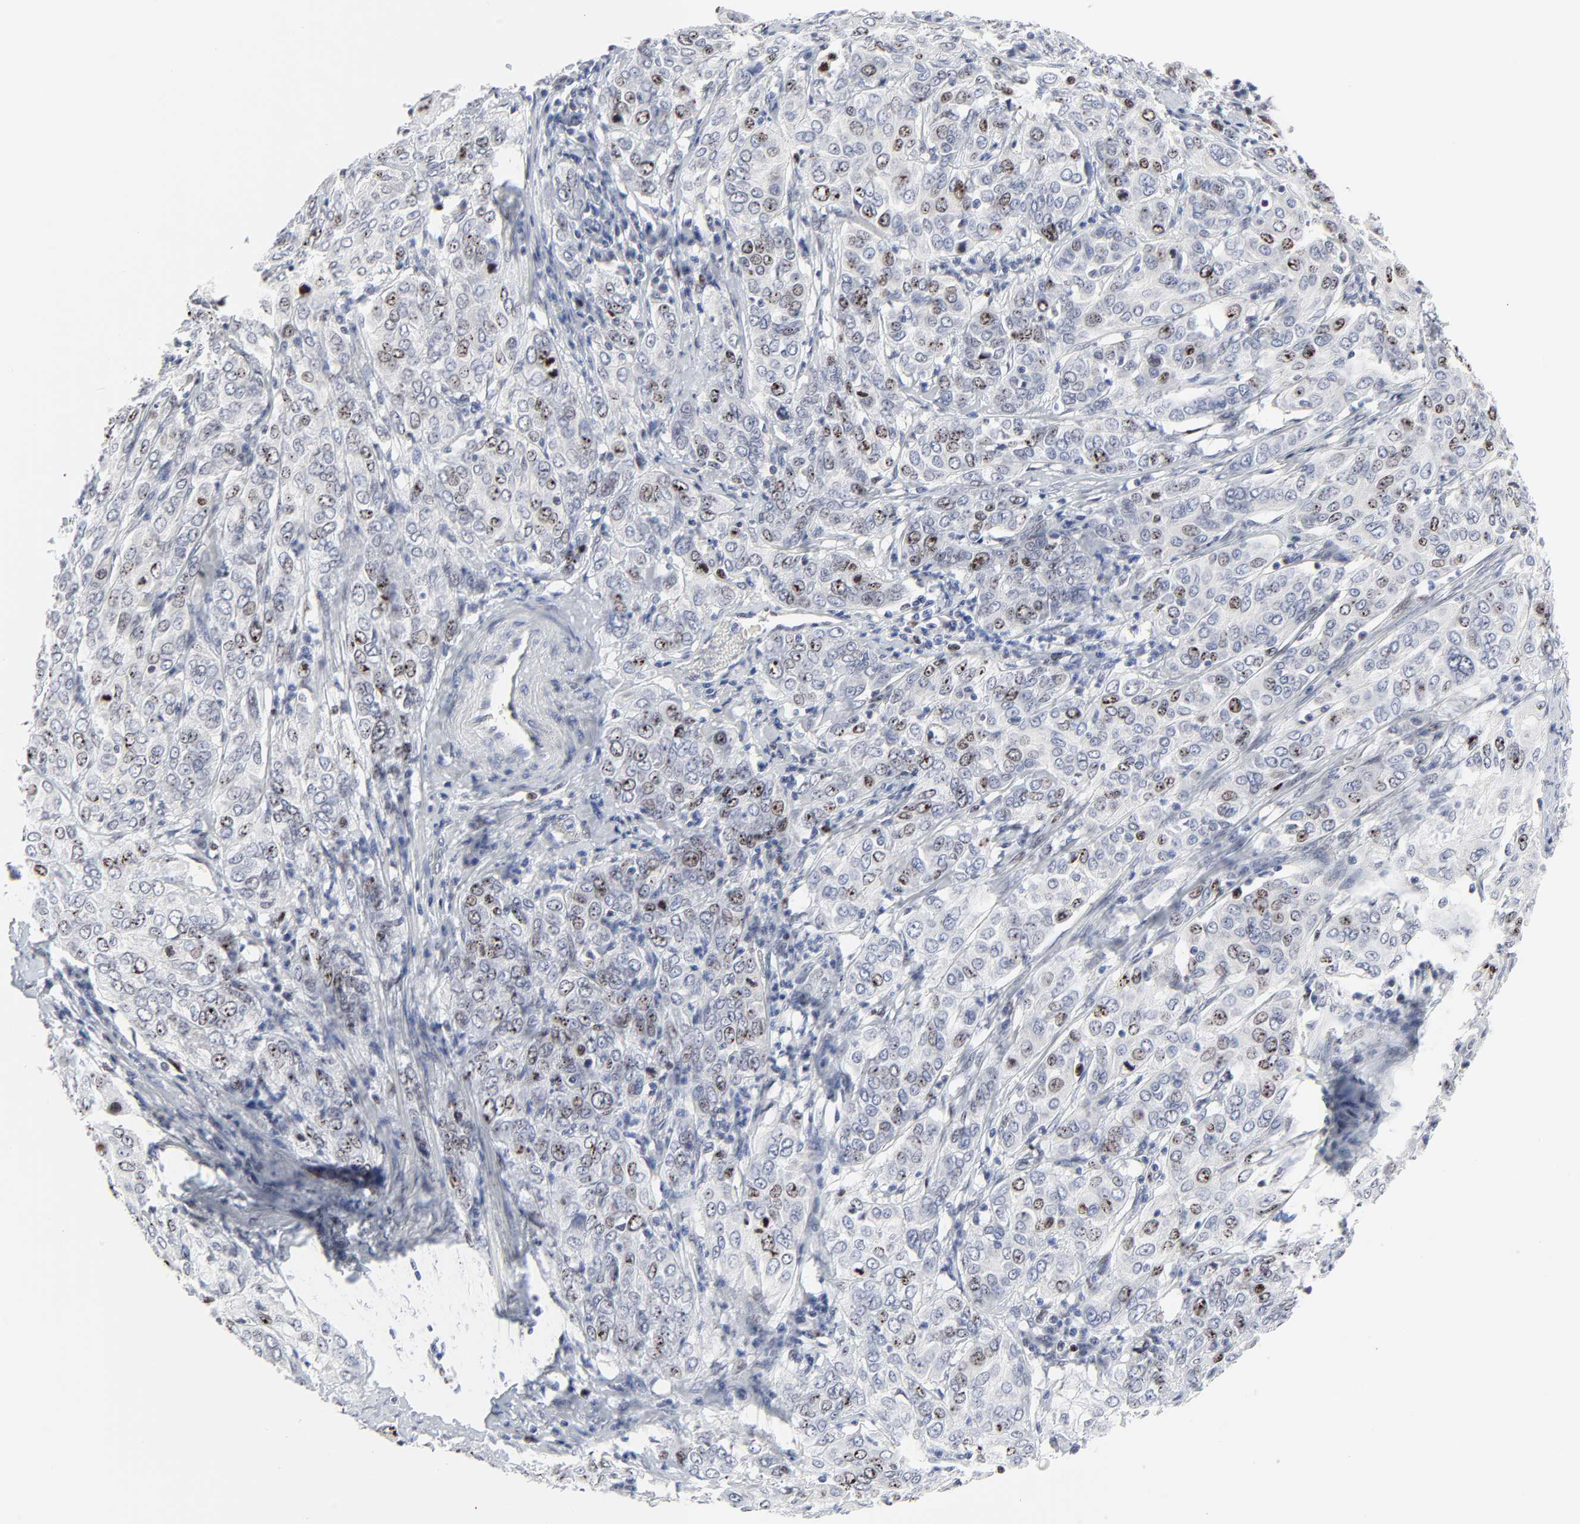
{"staining": {"intensity": "weak", "quantity": "25%-75%", "location": "nuclear"}, "tissue": "cervical cancer", "cell_type": "Tumor cells", "image_type": "cancer", "snomed": [{"axis": "morphology", "description": "Squamous cell carcinoma, NOS"}, {"axis": "topography", "description": "Cervix"}], "caption": "Squamous cell carcinoma (cervical) stained with a brown dye exhibits weak nuclear positive positivity in approximately 25%-75% of tumor cells.", "gene": "ZNF589", "patient": {"sex": "female", "age": 38}}